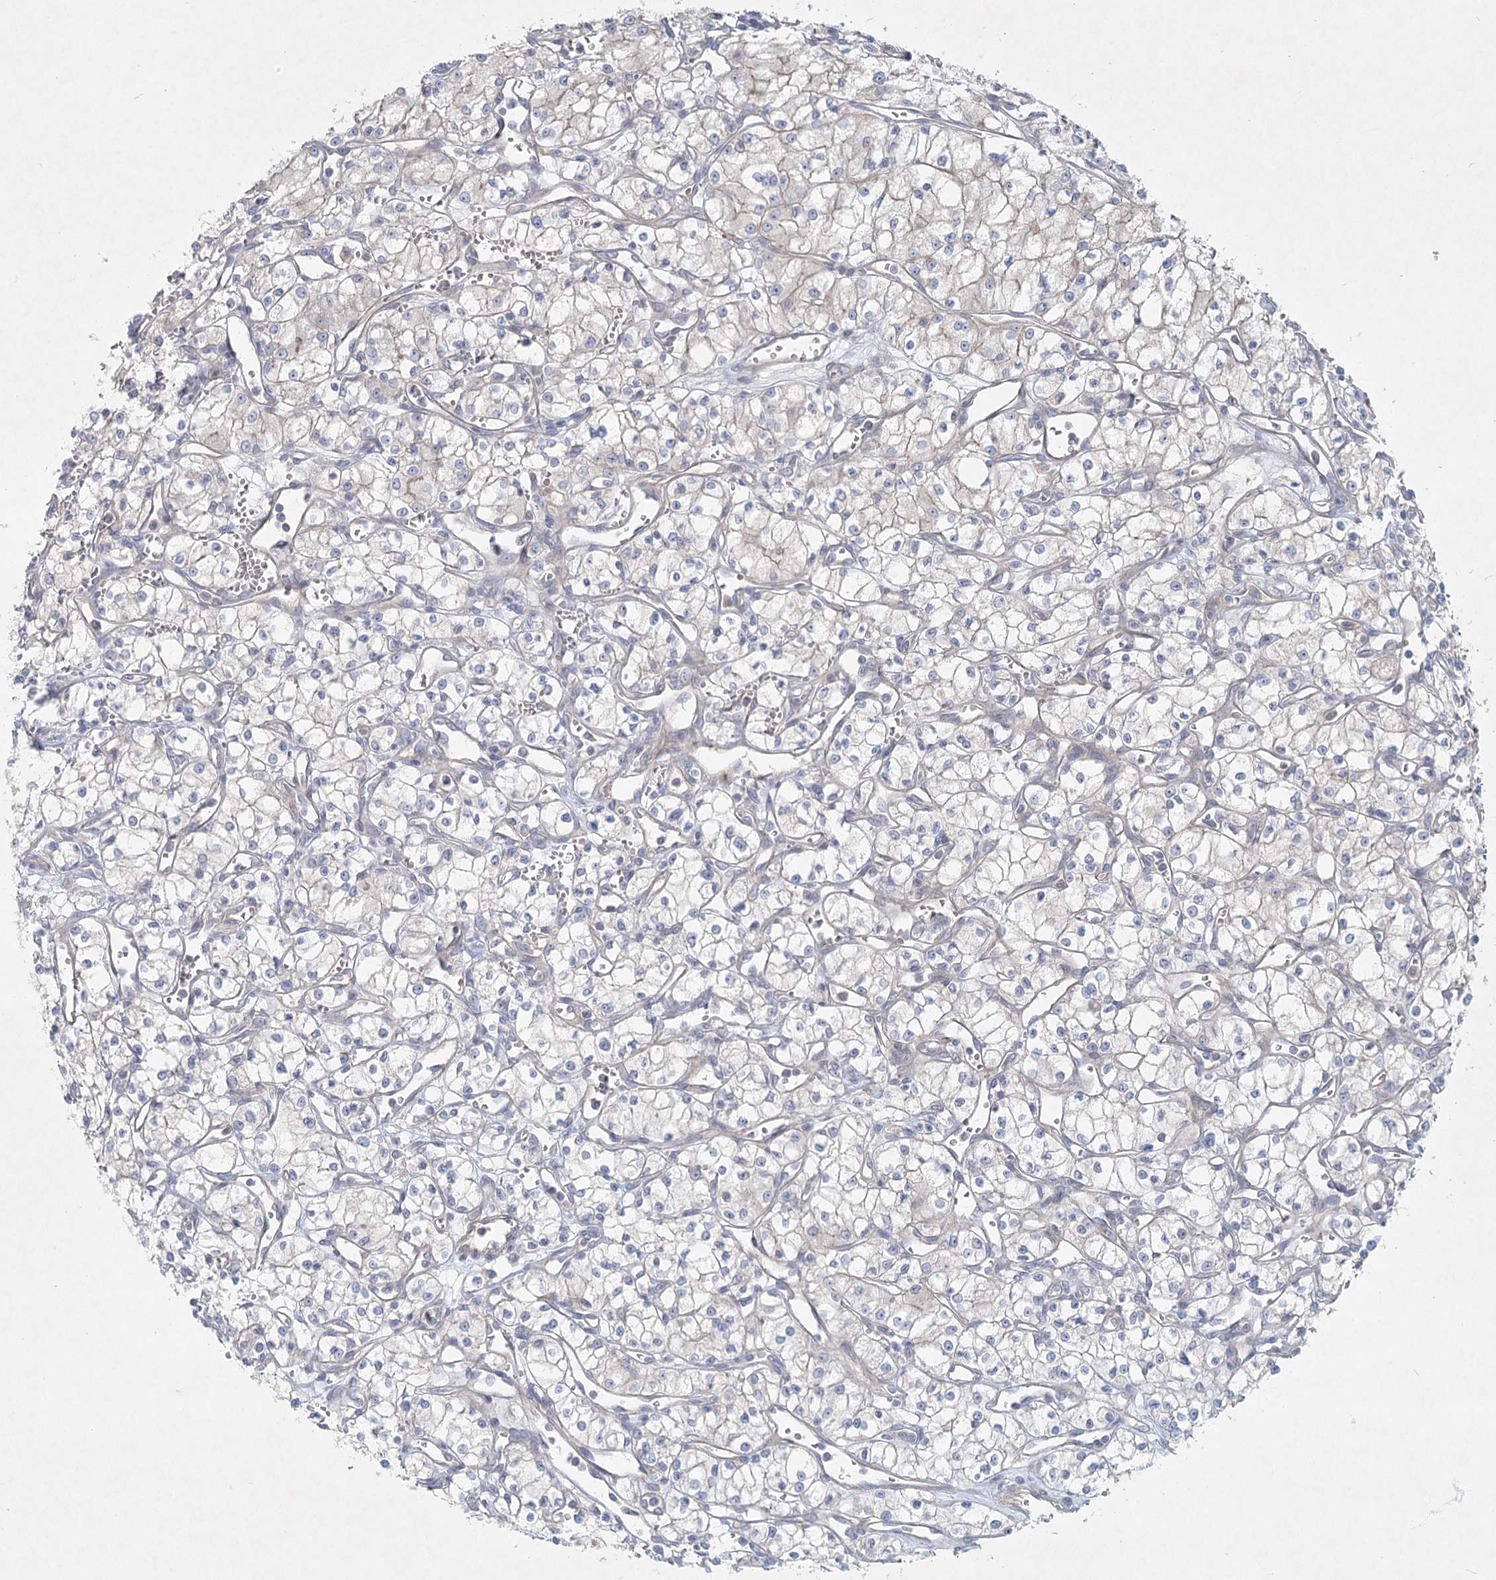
{"staining": {"intensity": "negative", "quantity": "none", "location": "none"}, "tissue": "renal cancer", "cell_type": "Tumor cells", "image_type": "cancer", "snomed": [{"axis": "morphology", "description": "Adenocarcinoma, NOS"}, {"axis": "topography", "description": "Kidney"}], "caption": "DAB immunohistochemical staining of human renal cancer displays no significant positivity in tumor cells. (Brightfield microscopy of DAB immunohistochemistry (IHC) at high magnification).", "gene": "DNMBP", "patient": {"sex": "male", "age": 59}}